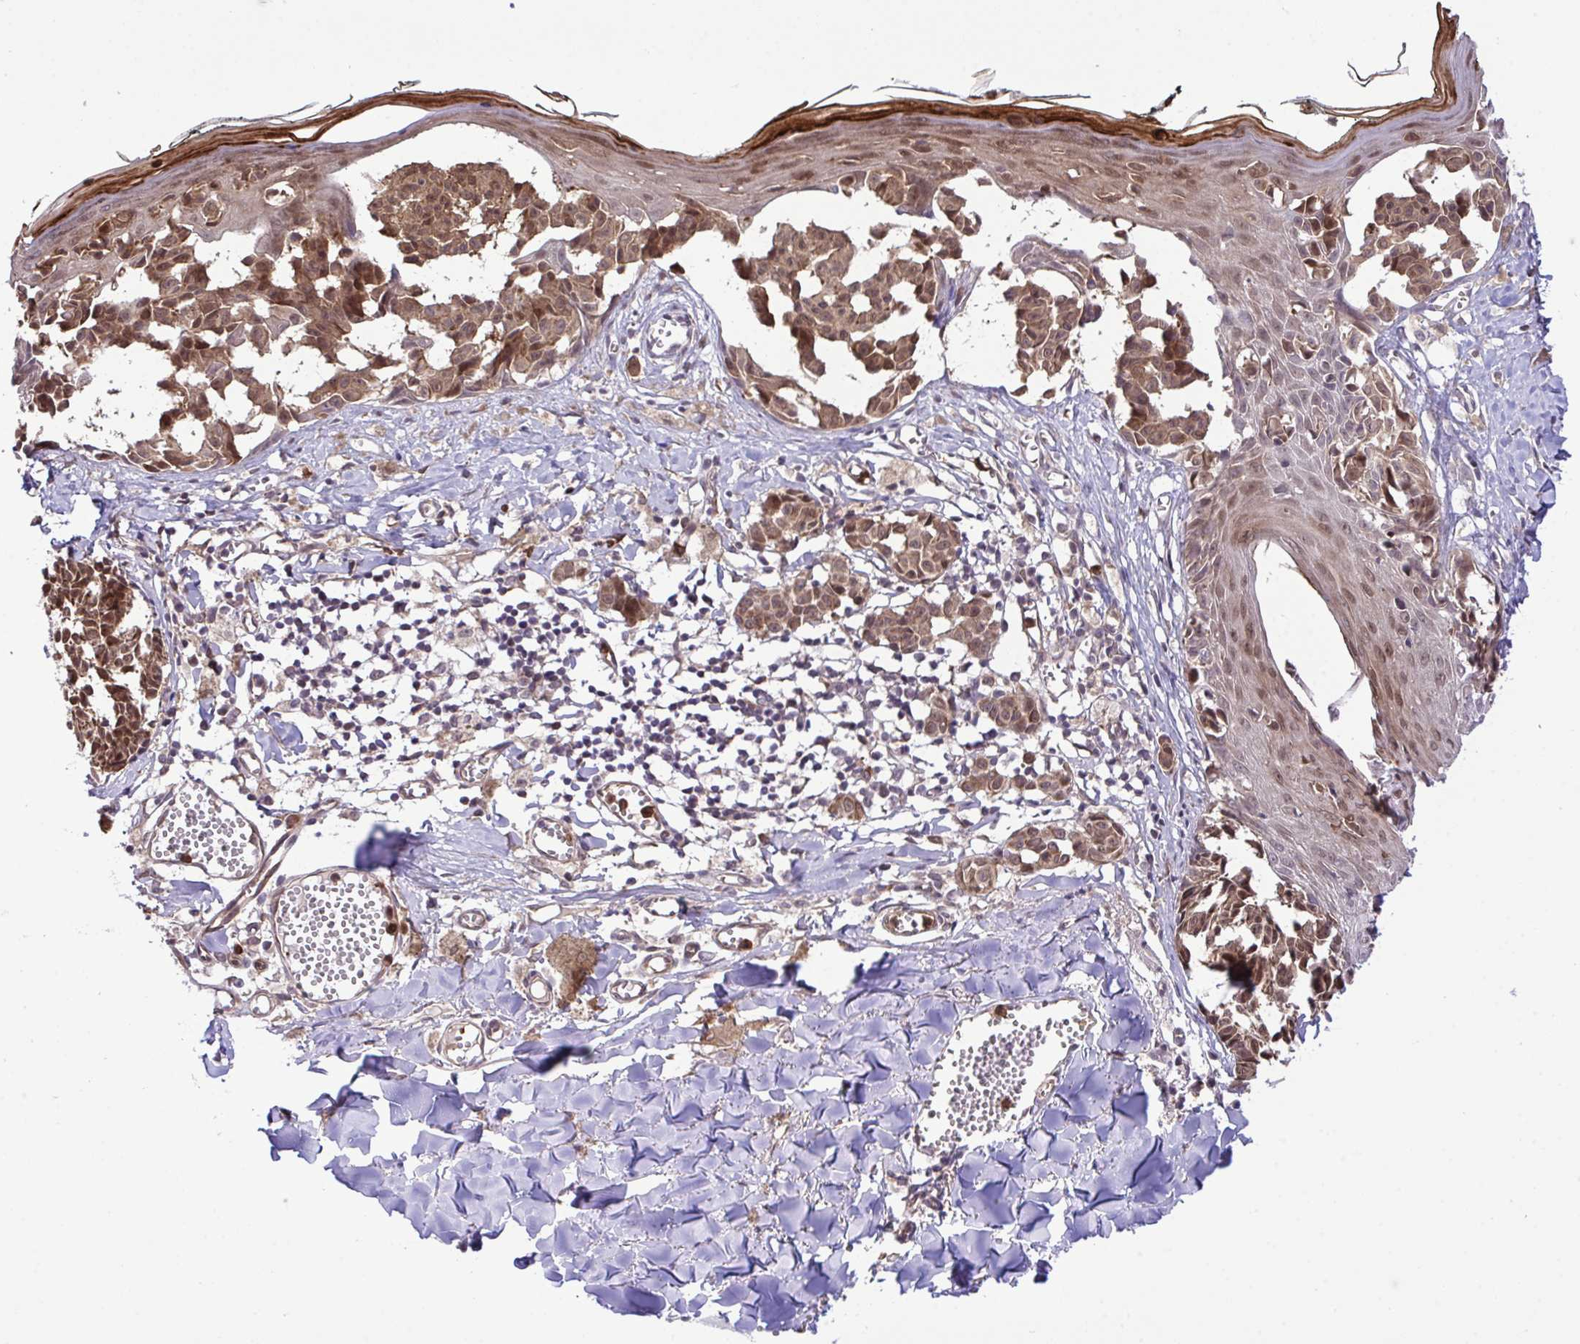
{"staining": {"intensity": "moderate", "quantity": ">75%", "location": "cytoplasmic/membranous,nuclear"}, "tissue": "melanoma", "cell_type": "Tumor cells", "image_type": "cancer", "snomed": [{"axis": "morphology", "description": "Malignant melanoma, NOS"}, {"axis": "topography", "description": "Skin"}], "caption": "Tumor cells reveal medium levels of moderate cytoplasmic/membranous and nuclear expression in approximately >75% of cells in human melanoma.", "gene": "CMPK1", "patient": {"sex": "female", "age": 43}}